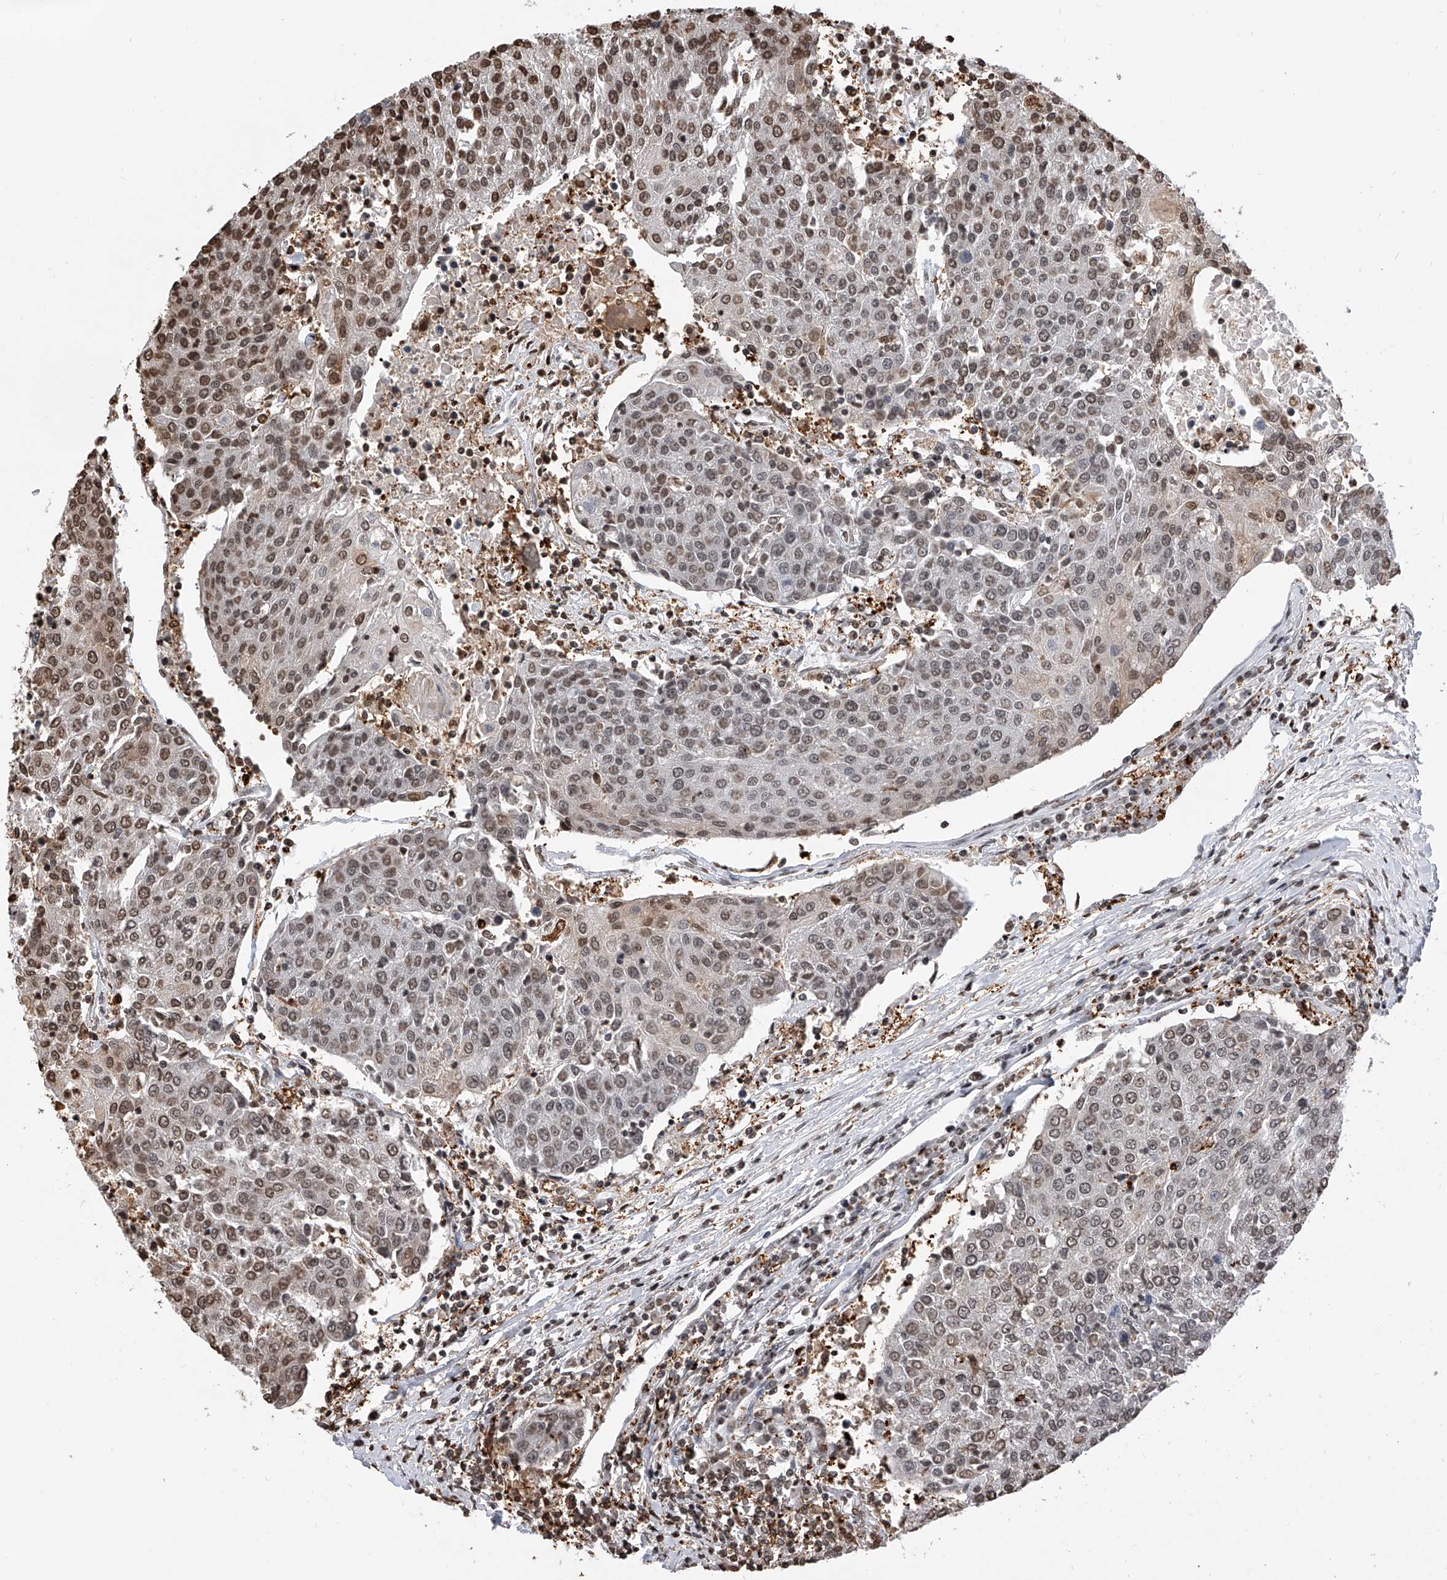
{"staining": {"intensity": "moderate", "quantity": ">75%", "location": "nuclear"}, "tissue": "urothelial cancer", "cell_type": "Tumor cells", "image_type": "cancer", "snomed": [{"axis": "morphology", "description": "Urothelial carcinoma, High grade"}, {"axis": "topography", "description": "Urinary bladder"}], "caption": "IHC staining of urothelial cancer, which demonstrates medium levels of moderate nuclear positivity in approximately >75% of tumor cells indicating moderate nuclear protein staining. The staining was performed using DAB (brown) for protein detection and nuclei were counterstained in hematoxylin (blue).", "gene": "CFAP410", "patient": {"sex": "female", "age": 85}}